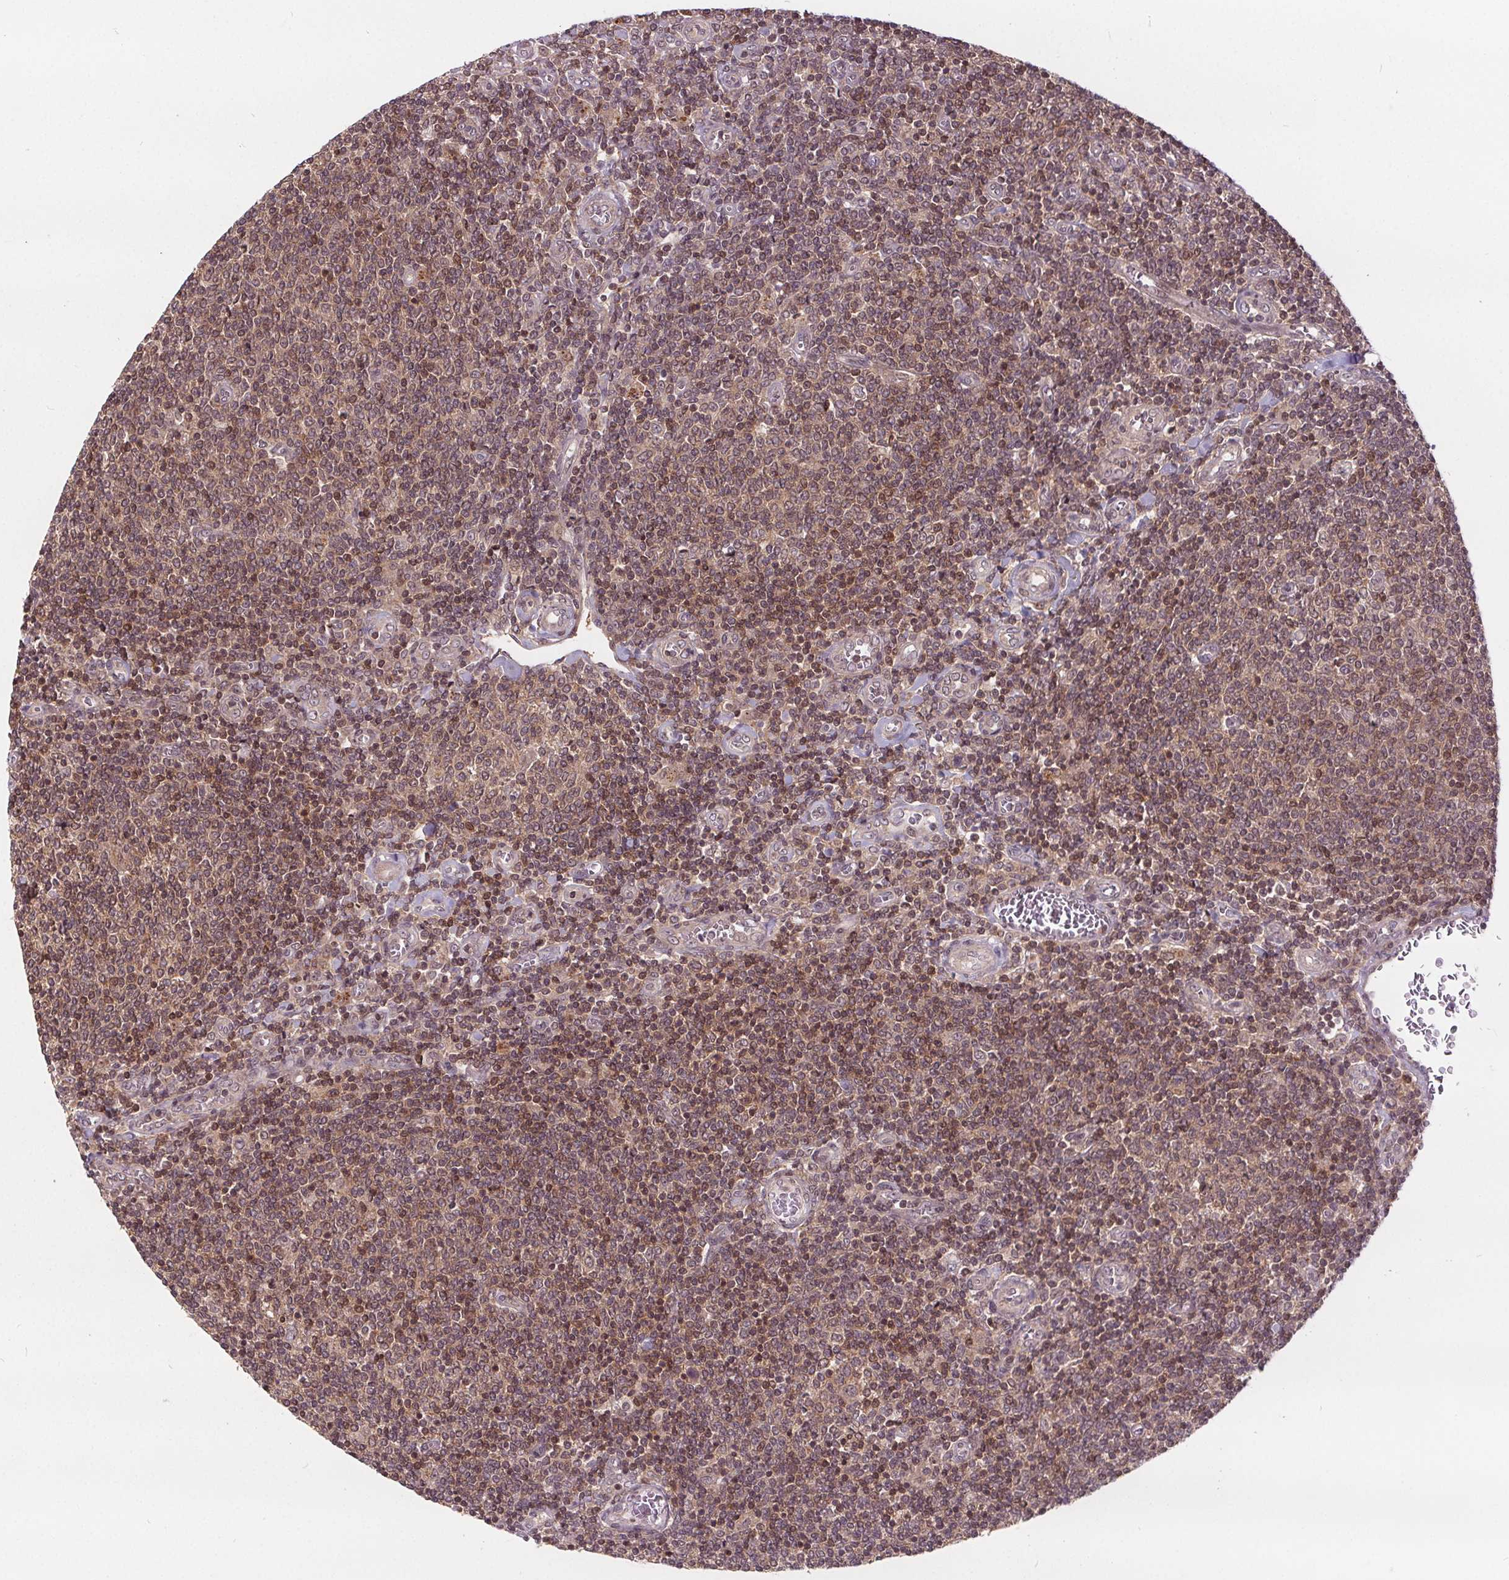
{"staining": {"intensity": "moderate", "quantity": "25%-75%", "location": "cytoplasmic/membranous,nuclear"}, "tissue": "lymphoma", "cell_type": "Tumor cells", "image_type": "cancer", "snomed": [{"axis": "morphology", "description": "Malignant lymphoma, non-Hodgkin's type, Low grade"}, {"axis": "topography", "description": "Lymph node"}], "caption": "Immunohistochemistry staining of low-grade malignant lymphoma, non-Hodgkin's type, which reveals medium levels of moderate cytoplasmic/membranous and nuclear positivity in about 25%-75% of tumor cells indicating moderate cytoplasmic/membranous and nuclear protein positivity. The staining was performed using DAB (3,3'-diaminobenzidine) (brown) for protein detection and nuclei were counterstained in hematoxylin (blue).", "gene": "HIF1AN", "patient": {"sex": "male", "age": 52}}